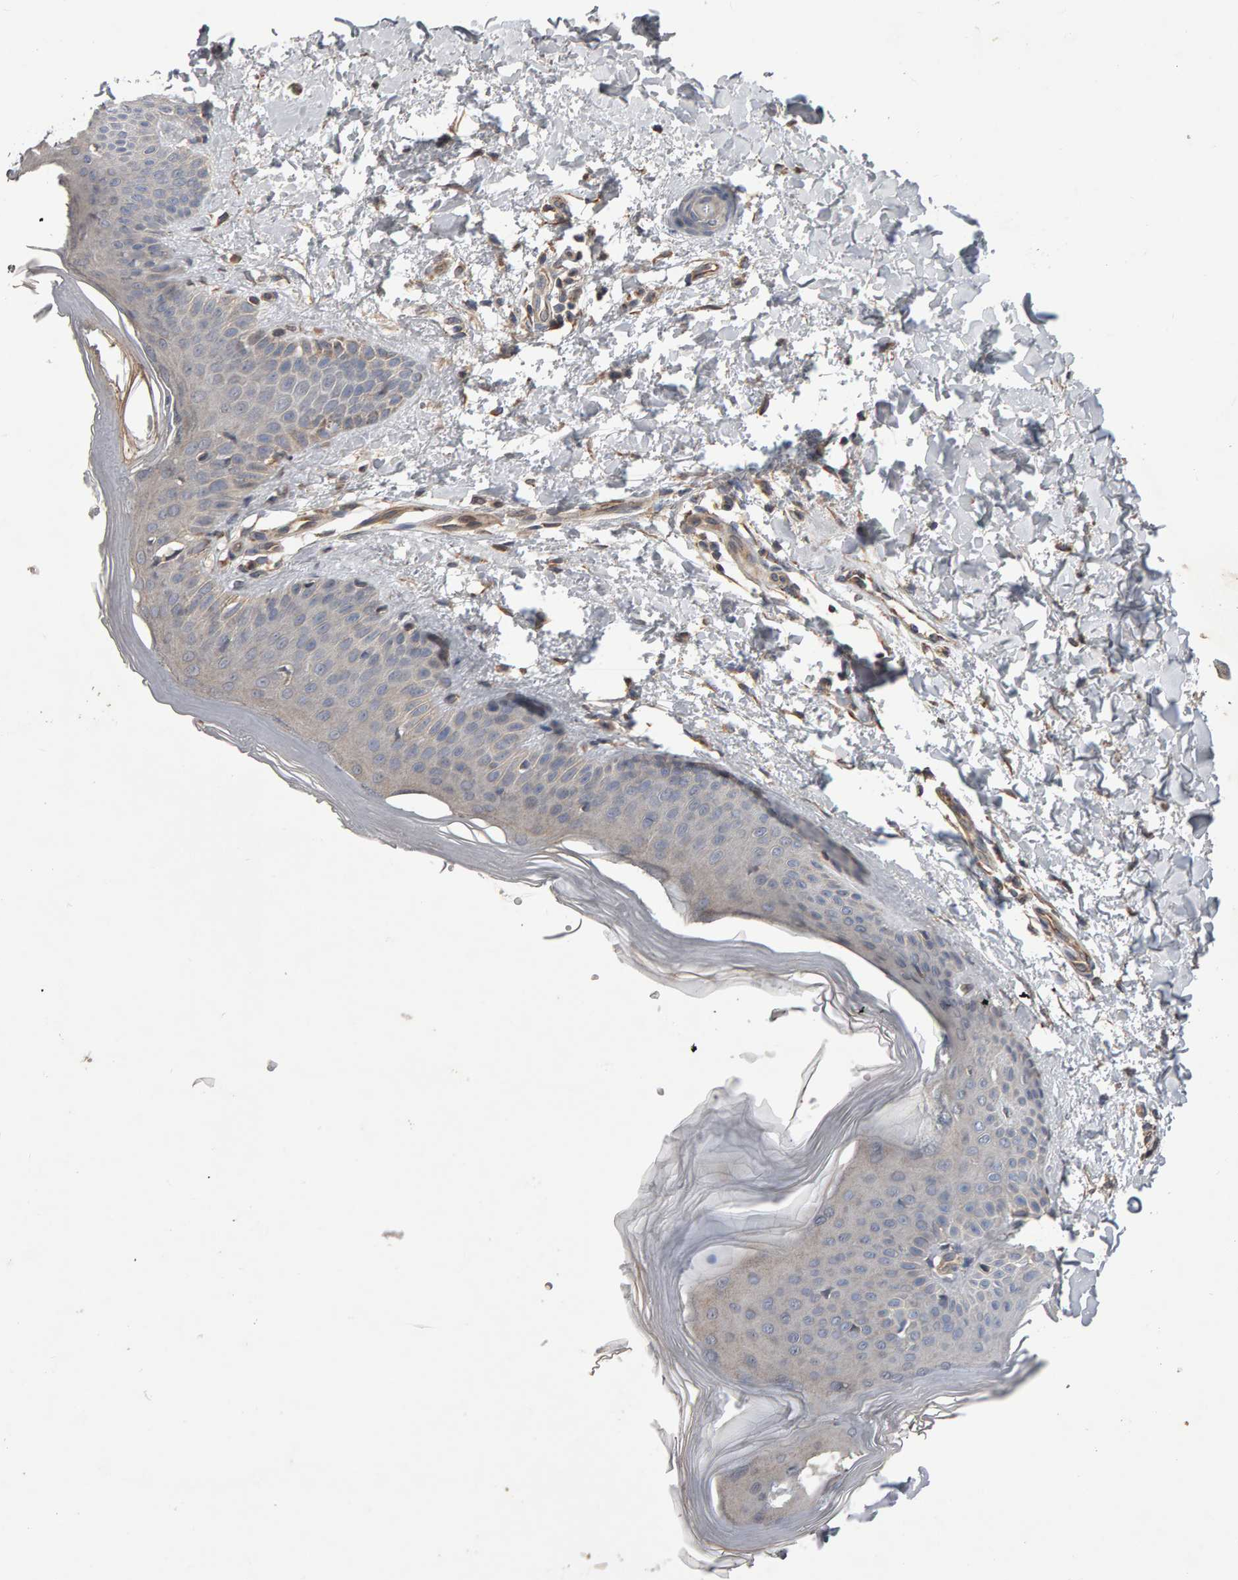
{"staining": {"intensity": "moderate", "quantity": ">75%", "location": "cytoplasmic/membranous"}, "tissue": "skin", "cell_type": "Fibroblasts", "image_type": "normal", "snomed": [{"axis": "morphology", "description": "Normal tissue, NOS"}, {"axis": "morphology", "description": "Malignant melanoma, Metastatic site"}, {"axis": "topography", "description": "Skin"}], "caption": "A photomicrograph showing moderate cytoplasmic/membranous expression in approximately >75% of fibroblasts in unremarkable skin, as visualized by brown immunohistochemical staining.", "gene": "COASY", "patient": {"sex": "male", "age": 41}}